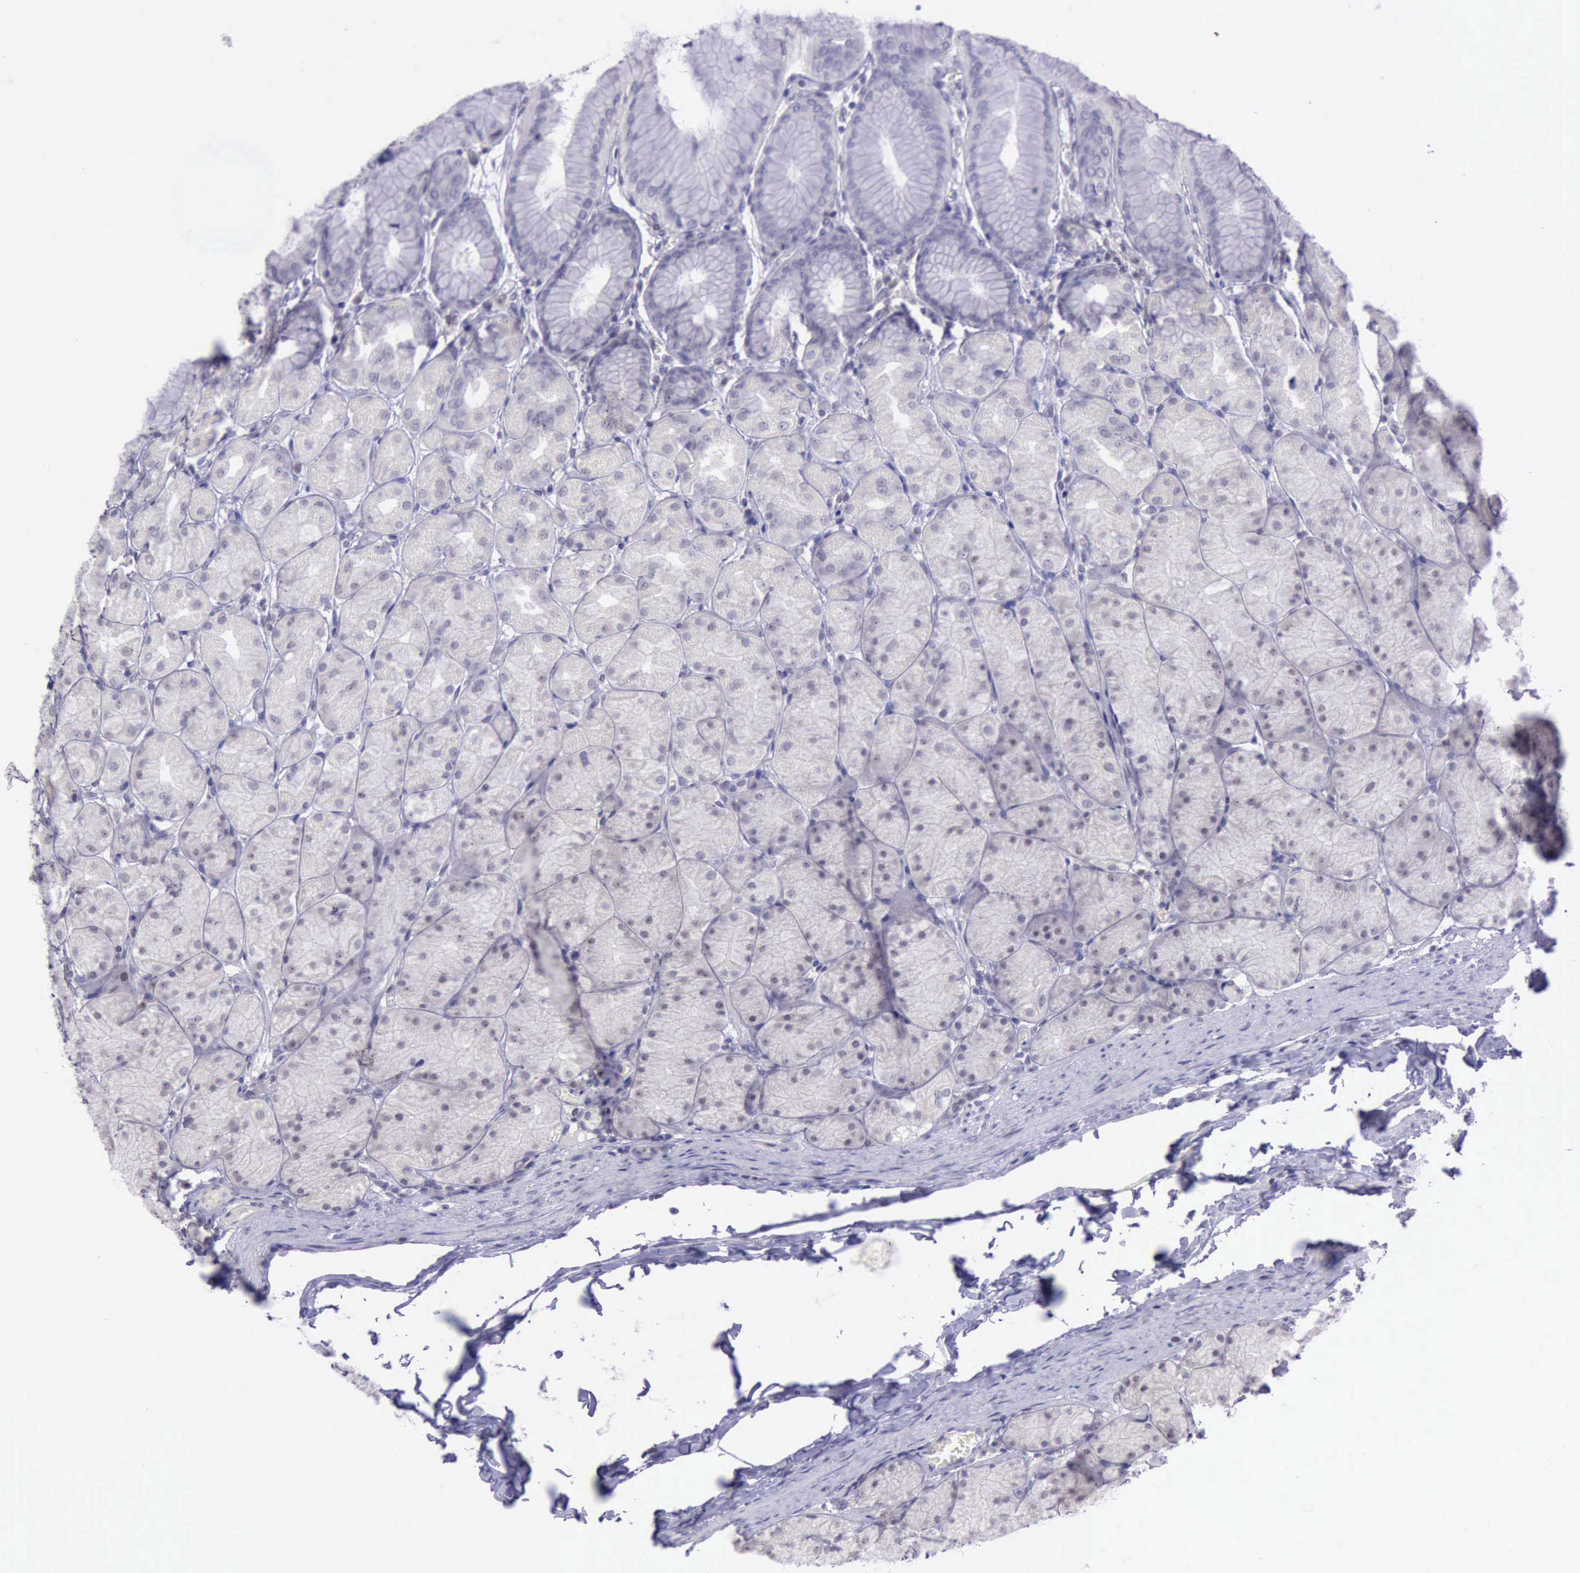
{"staining": {"intensity": "negative", "quantity": "none", "location": "none"}, "tissue": "stomach", "cell_type": "Glandular cells", "image_type": "normal", "snomed": [{"axis": "morphology", "description": "Normal tissue, NOS"}, {"axis": "topography", "description": "Stomach, upper"}], "caption": "High power microscopy micrograph of an IHC photomicrograph of normal stomach, revealing no significant staining in glandular cells. (Immunohistochemistry (ihc), brightfield microscopy, high magnification).", "gene": "PARP1", "patient": {"sex": "female", "age": 56}}